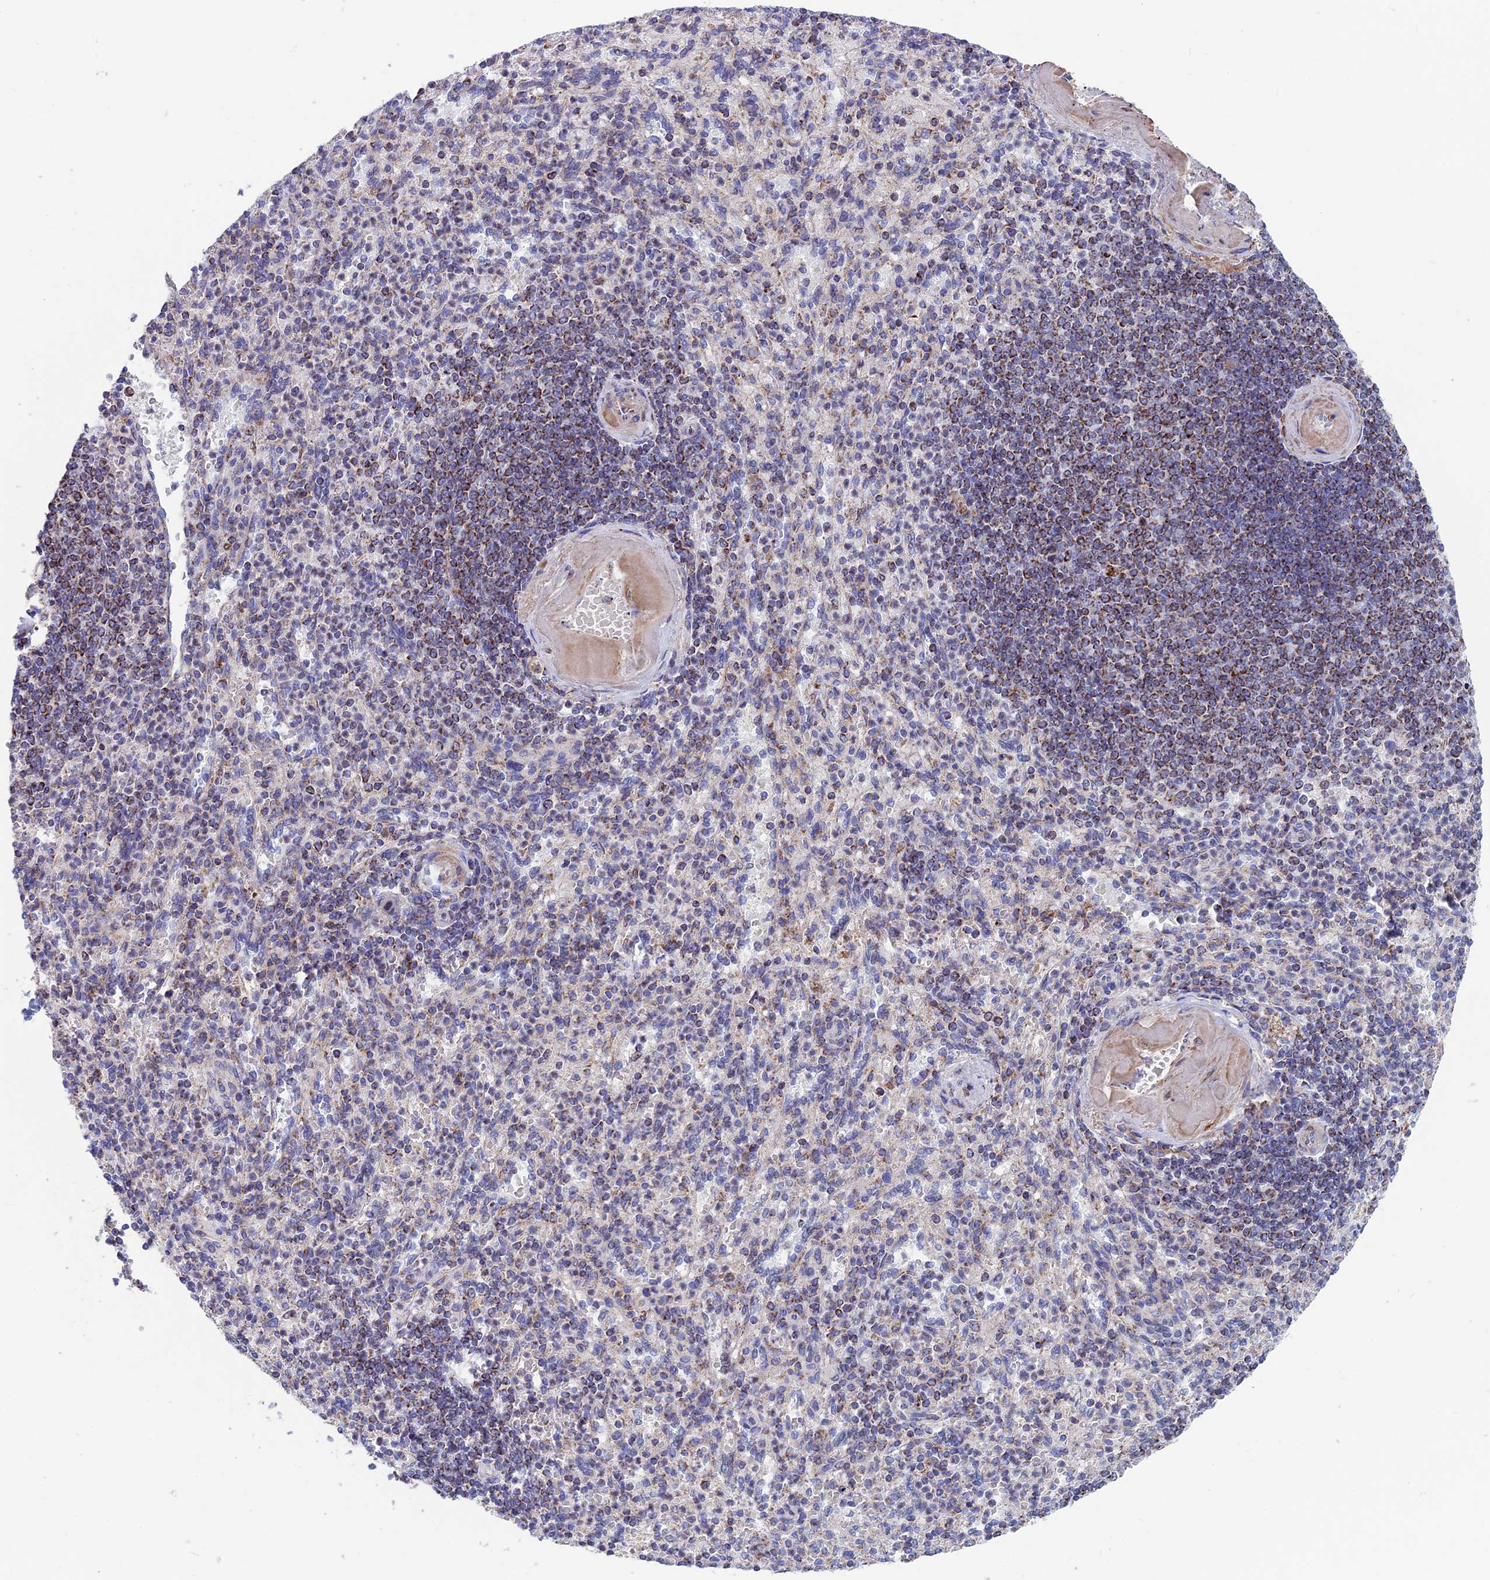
{"staining": {"intensity": "weak", "quantity": "<25%", "location": "cytoplasmic/membranous"}, "tissue": "spleen", "cell_type": "Cells in red pulp", "image_type": "normal", "snomed": [{"axis": "morphology", "description": "Normal tissue, NOS"}, {"axis": "topography", "description": "Spleen"}], "caption": "A high-resolution histopathology image shows immunohistochemistry staining of benign spleen, which exhibits no significant staining in cells in red pulp. (Stains: DAB (3,3'-diaminobenzidine) immunohistochemistry with hematoxylin counter stain, Microscopy: brightfield microscopy at high magnification).", "gene": "CS", "patient": {"sex": "female", "age": 74}}